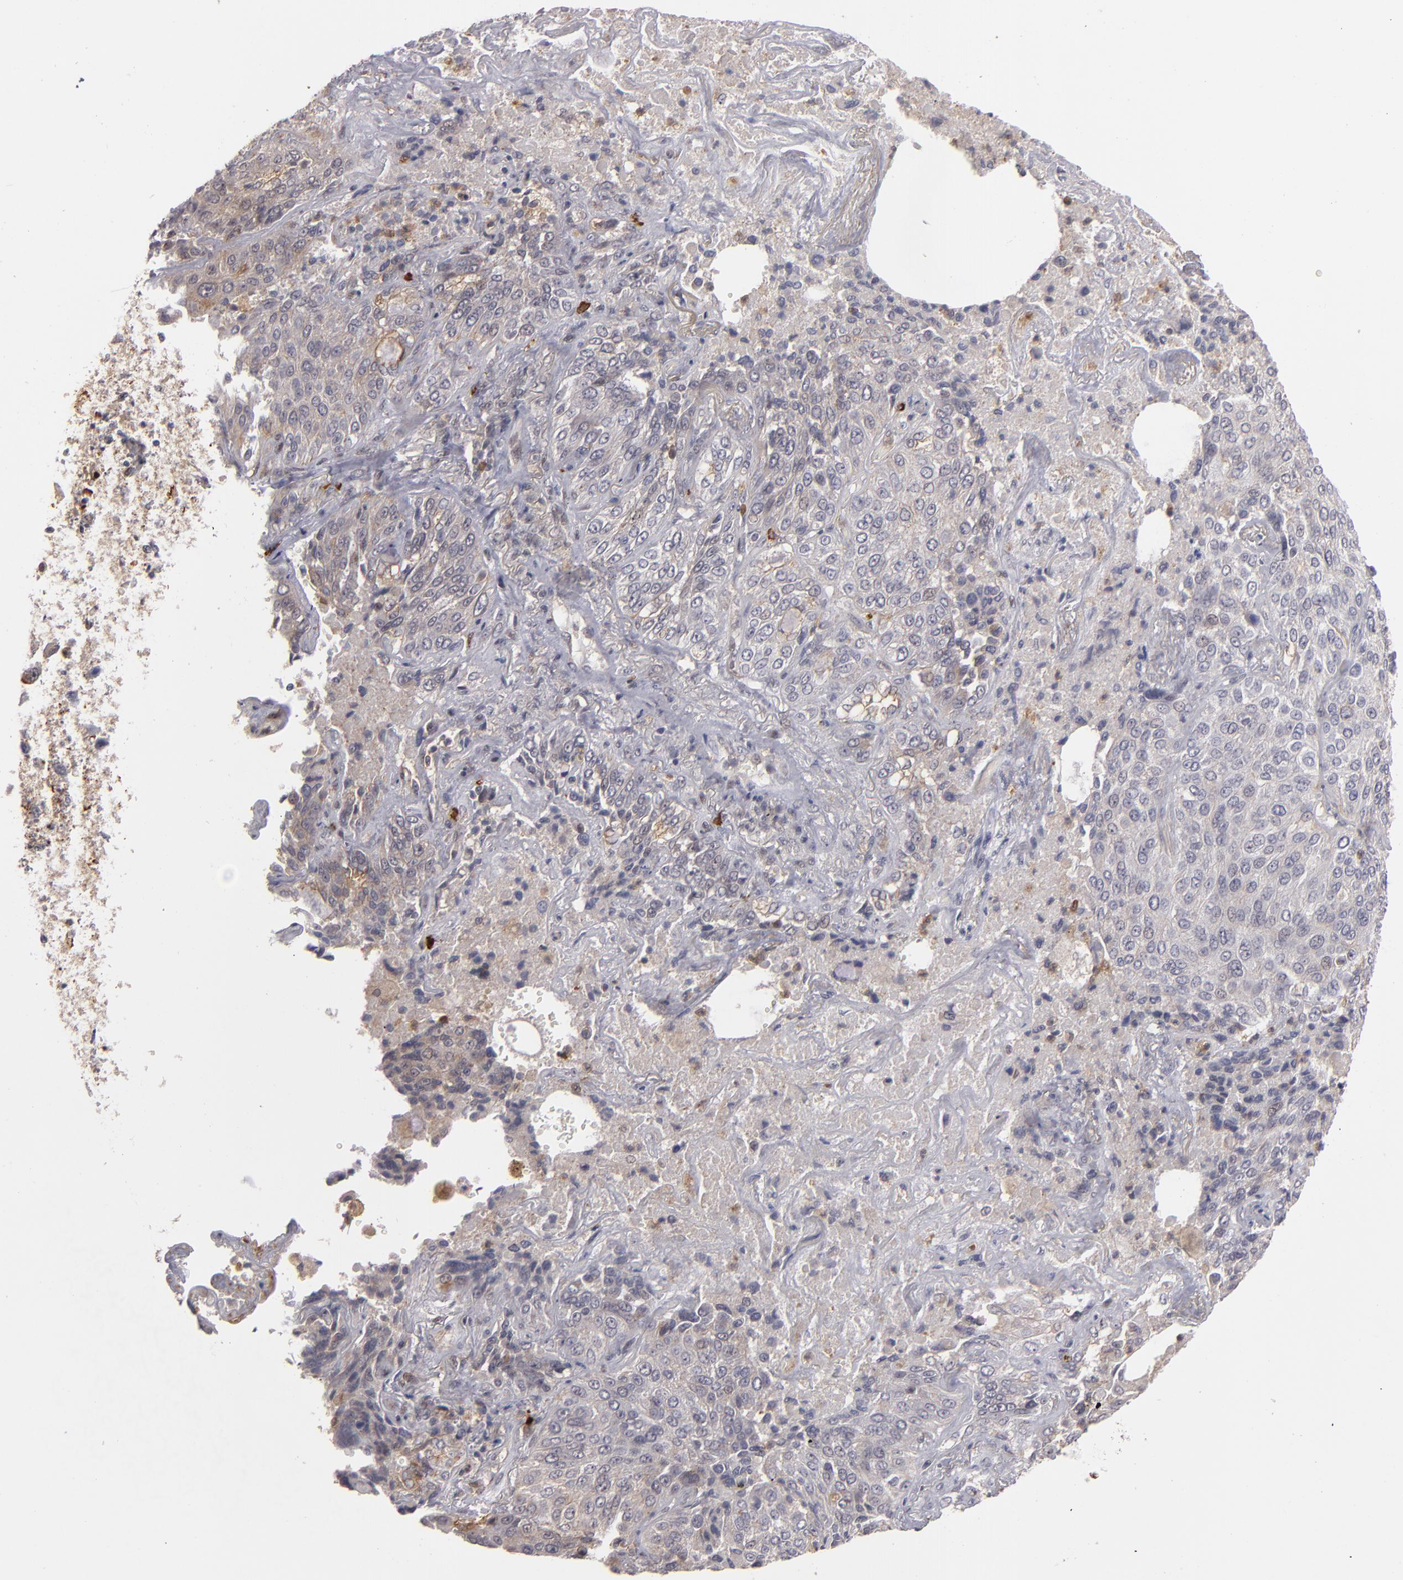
{"staining": {"intensity": "weak", "quantity": ">75%", "location": "cytoplasmic/membranous"}, "tissue": "lung cancer", "cell_type": "Tumor cells", "image_type": "cancer", "snomed": [{"axis": "morphology", "description": "Squamous cell carcinoma, NOS"}, {"axis": "topography", "description": "Lung"}], "caption": "Lung cancer tissue demonstrates weak cytoplasmic/membranous expression in approximately >75% of tumor cells", "gene": "STX3", "patient": {"sex": "male", "age": 54}}